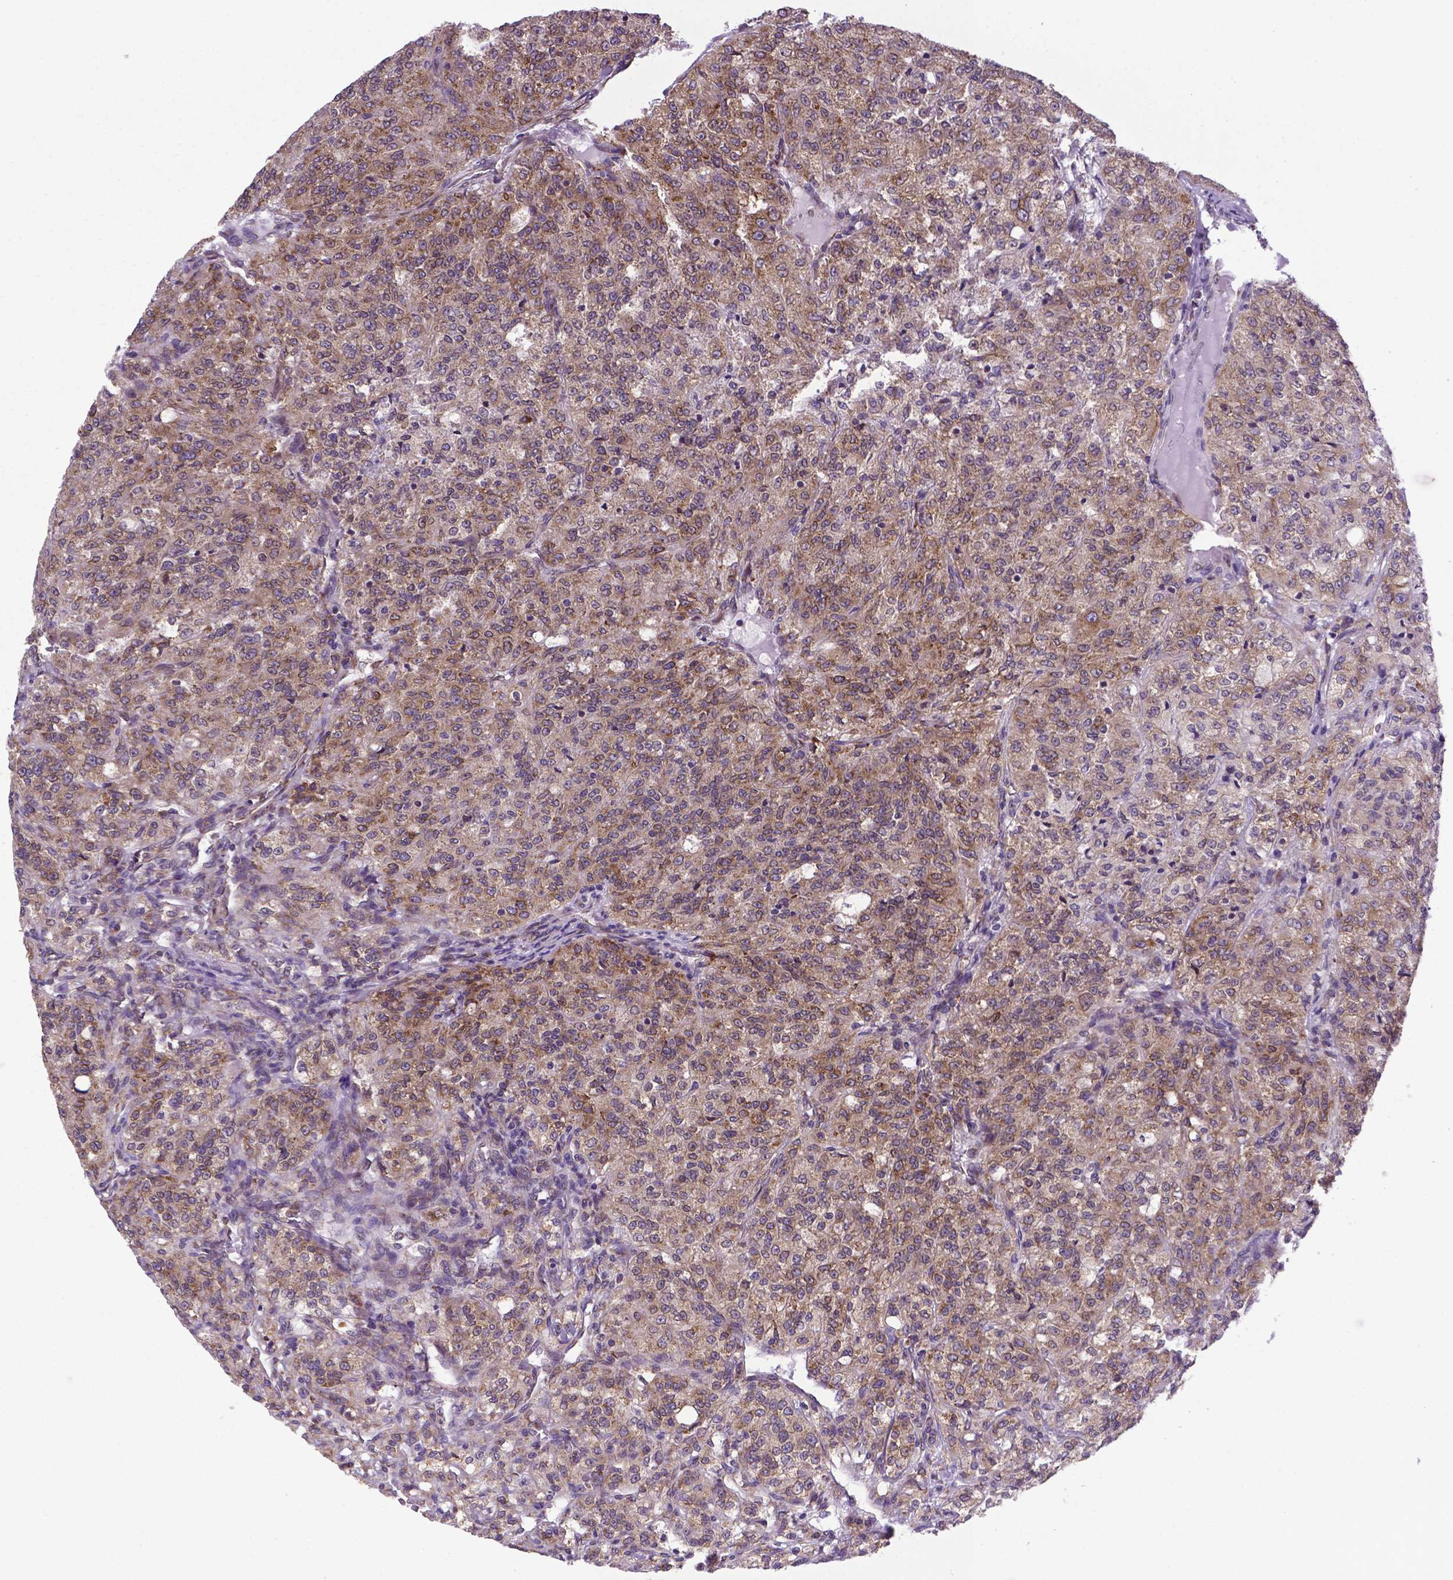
{"staining": {"intensity": "weak", "quantity": "25%-75%", "location": "cytoplasmic/membranous"}, "tissue": "renal cancer", "cell_type": "Tumor cells", "image_type": "cancer", "snomed": [{"axis": "morphology", "description": "Adenocarcinoma, NOS"}, {"axis": "topography", "description": "Kidney"}], "caption": "Protein analysis of adenocarcinoma (renal) tissue shows weak cytoplasmic/membranous expression in approximately 25%-75% of tumor cells. (Stains: DAB in brown, nuclei in blue, Microscopy: brightfield microscopy at high magnification).", "gene": "WDR83OS", "patient": {"sex": "female", "age": 63}}